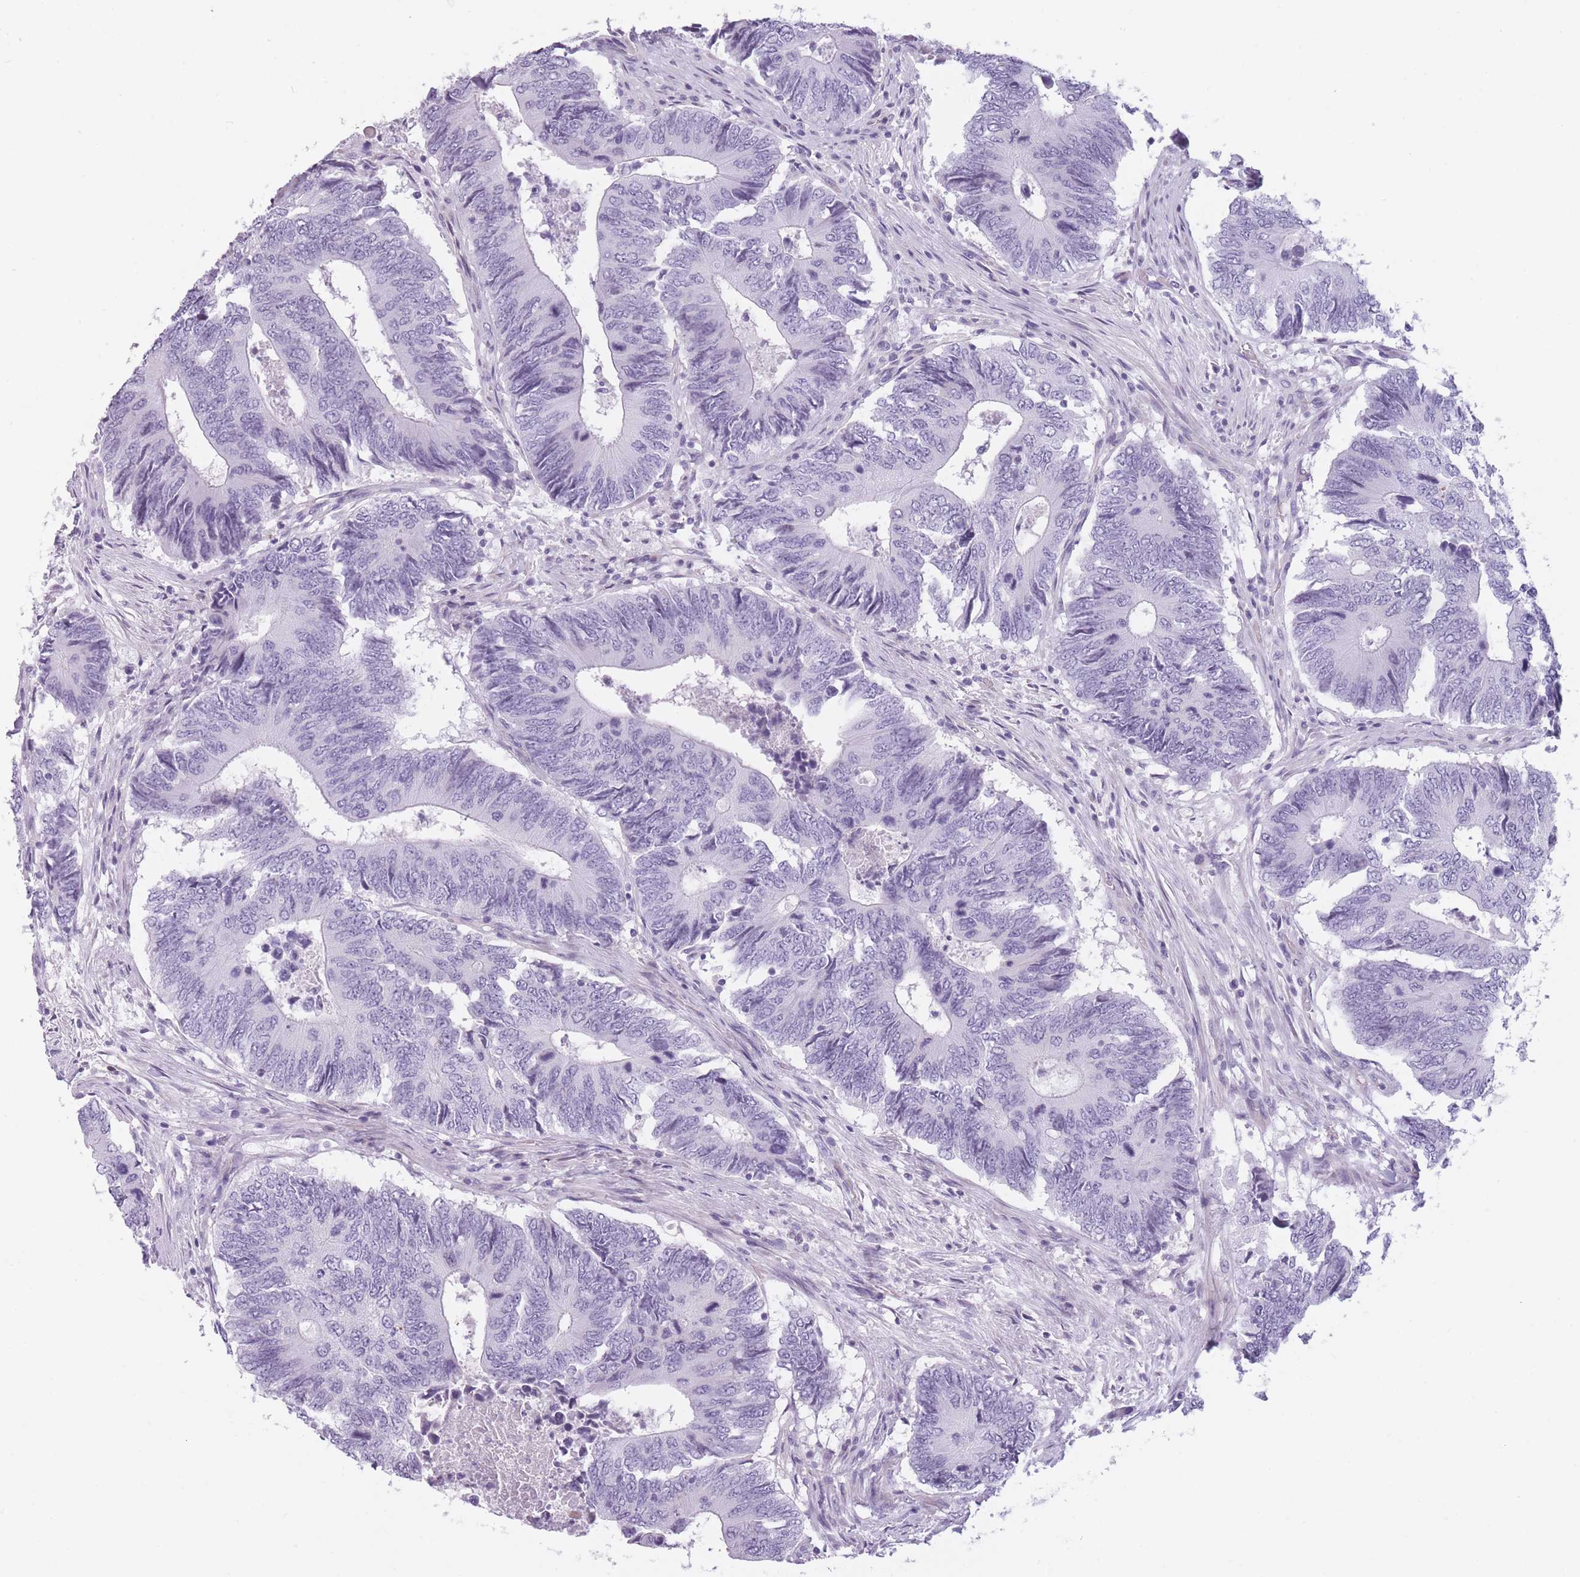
{"staining": {"intensity": "negative", "quantity": "none", "location": "none"}, "tissue": "colorectal cancer", "cell_type": "Tumor cells", "image_type": "cancer", "snomed": [{"axis": "morphology", "description": "Adenocarcinoma, NOS"}, {"axis": "topography", "description": "Colon"}], "caption": "Immunohistochemistry (IHC) of colorectal cancer reveals no staining in tumor cells.", "gene": "GGT1", "patient": {"sex": "male", "age": 87}}